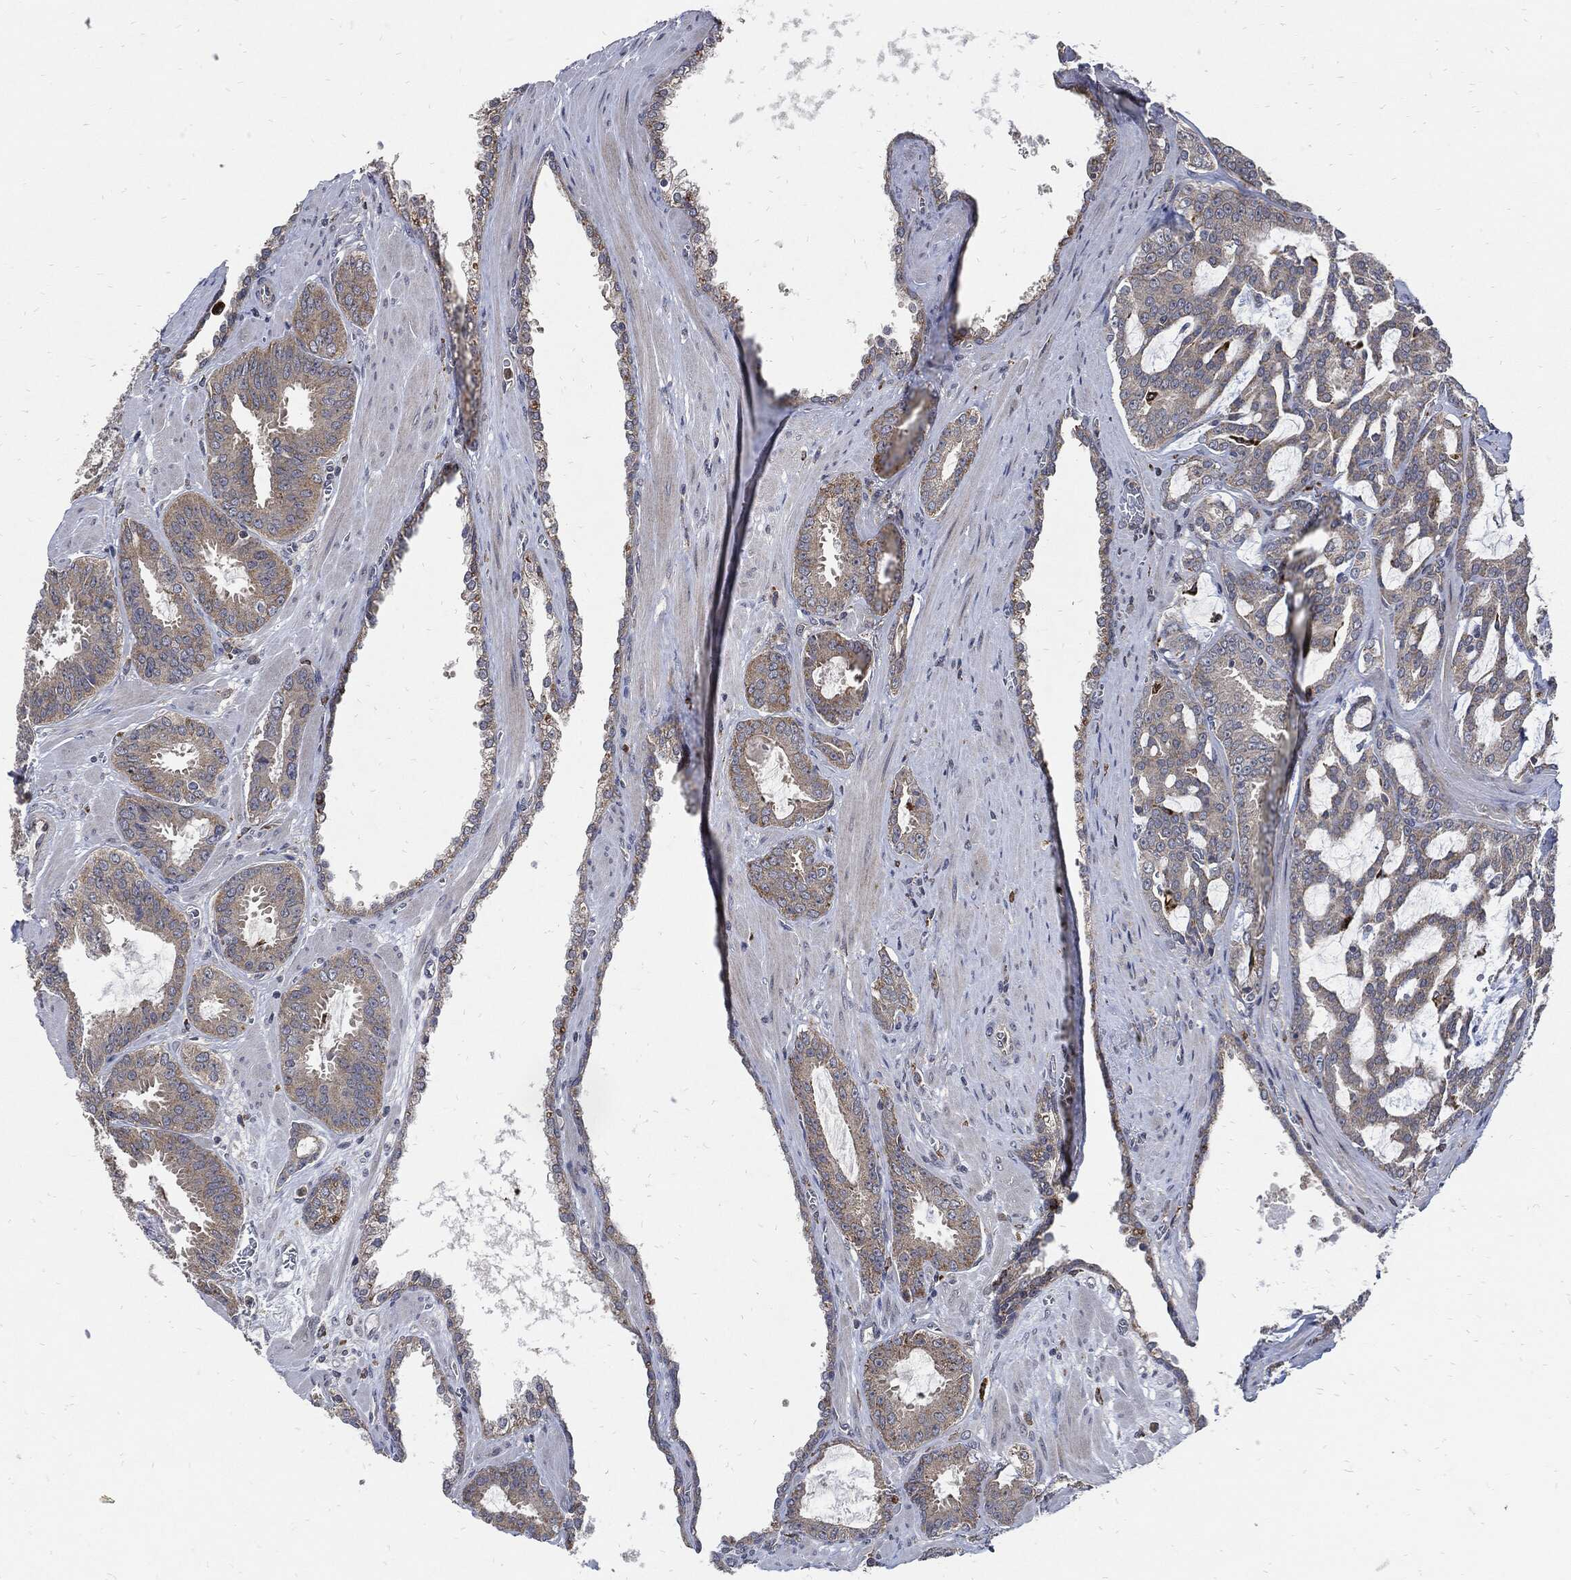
{"staining": {"intensity": "weak", "quantity": "25%-75%", "location": "cytoplasmic/membranous"}, "tissue": "prostate cancer", "cell_type": "Tumor cells", "image_type": "cancer", "snomed": [{"axis": "morphology", "description": "Adenocarcinoma, NOS"}, {"axis": "topography", "description": "Prostate"}], "caption": "The image demonstrates staining of adenocarcinoma (prostate), revealing weak cytoplasmic/membranous protein positivity (brown color) within tumor cells.", "gene": "SLC31A2", "patient": {"sex": "male", "age": 67}}